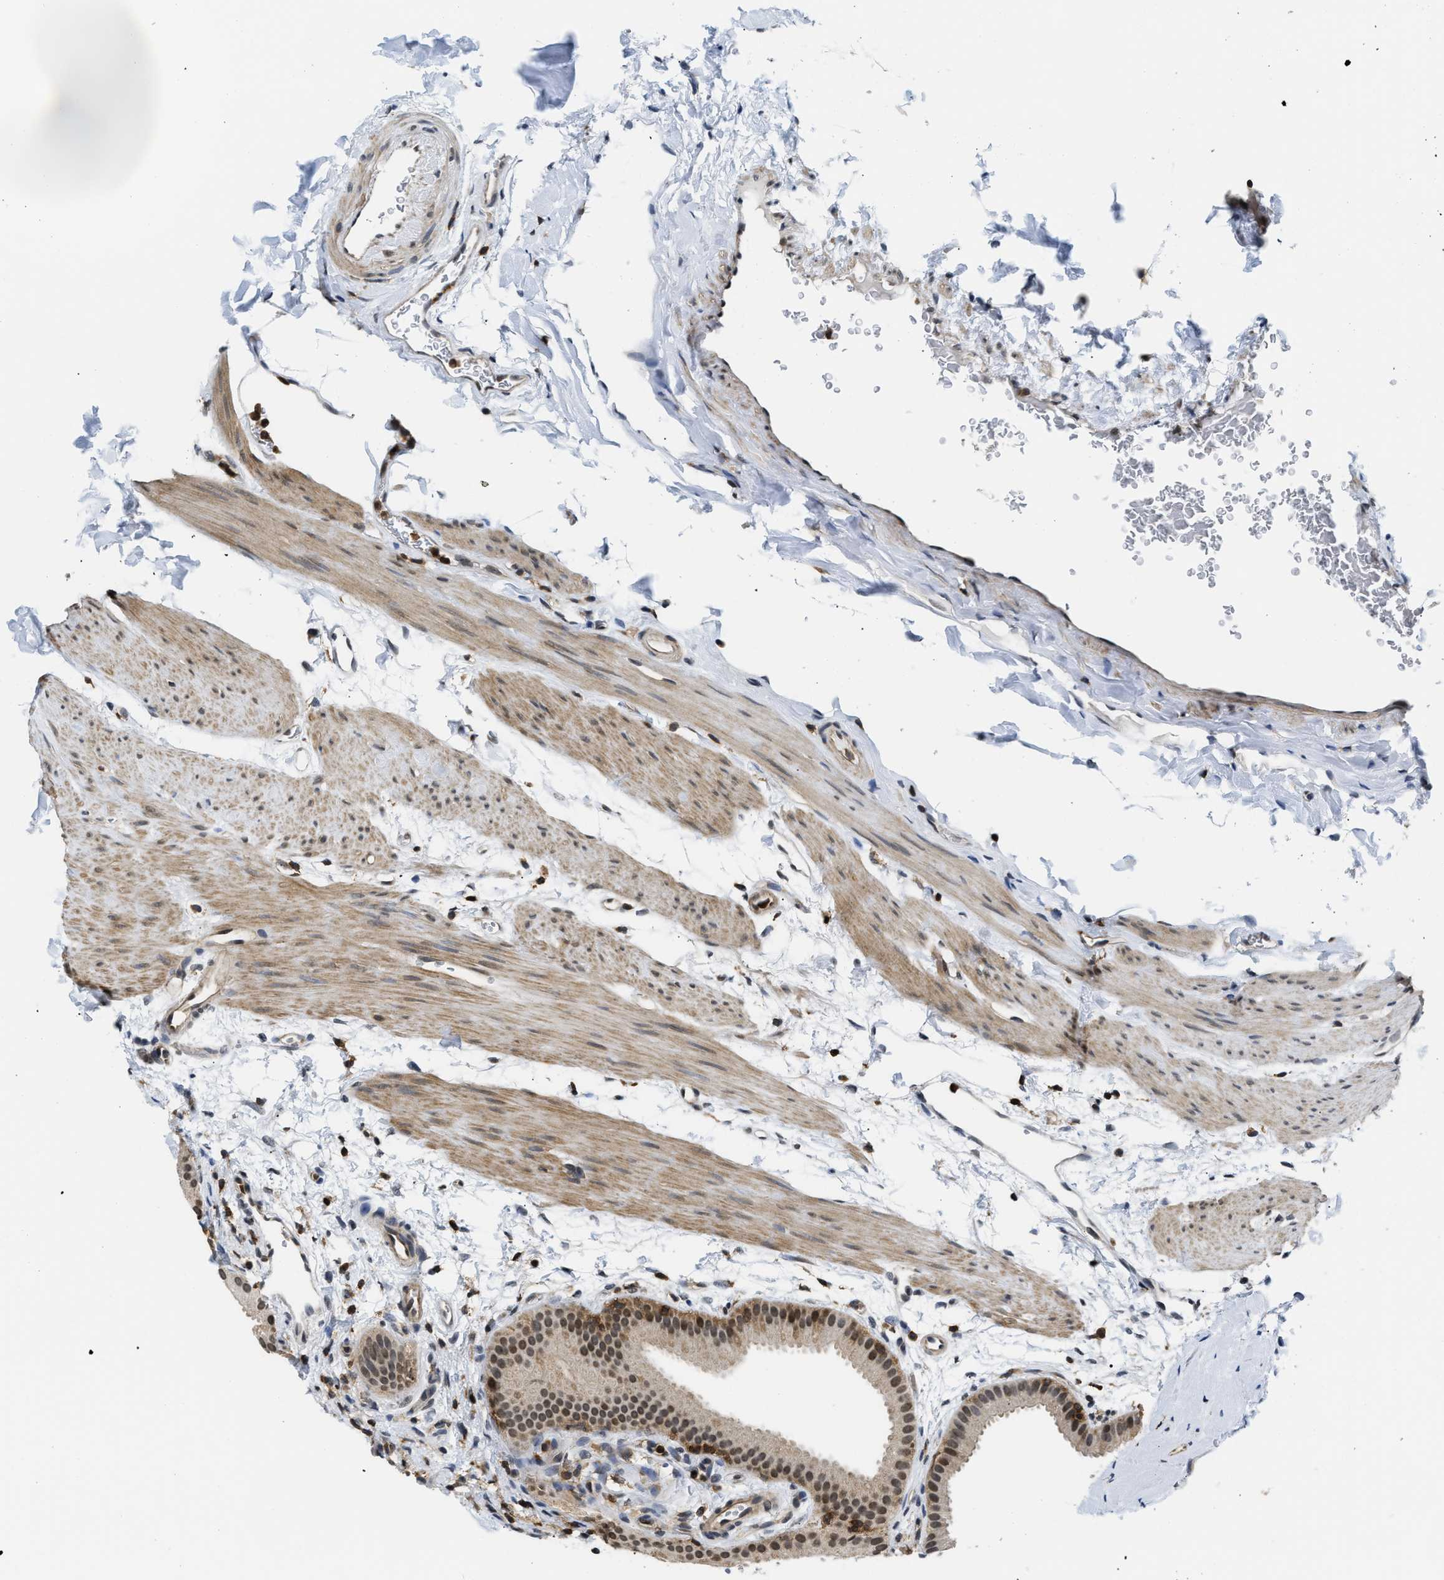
{"staining": {"intensity": "moderate", "quantity": ">75%", "location": "nuclear"}, "tissue": "gallbladder", "cell_type": "Glandular cells", "image_type": "normal", "snomed": [{"axis": "morphology", "description": "Normal tissue, NOS"}, {"axis": "topography", "description": "Gallbladder"}], "caption": "IHC staining of normal gallbladder, which demonstrates medium levels of moderate nuclear staining in about >75% of glandular cells indicating moderate nuclear protein expression. The staining was performed using DAB (3,3'-diaminobenzidine) (brown) for protein detection and nuclei were counterstained in hematoxylin (blue).", "gene": "STK10", "patient": {"sex": "female", "age": 64}}